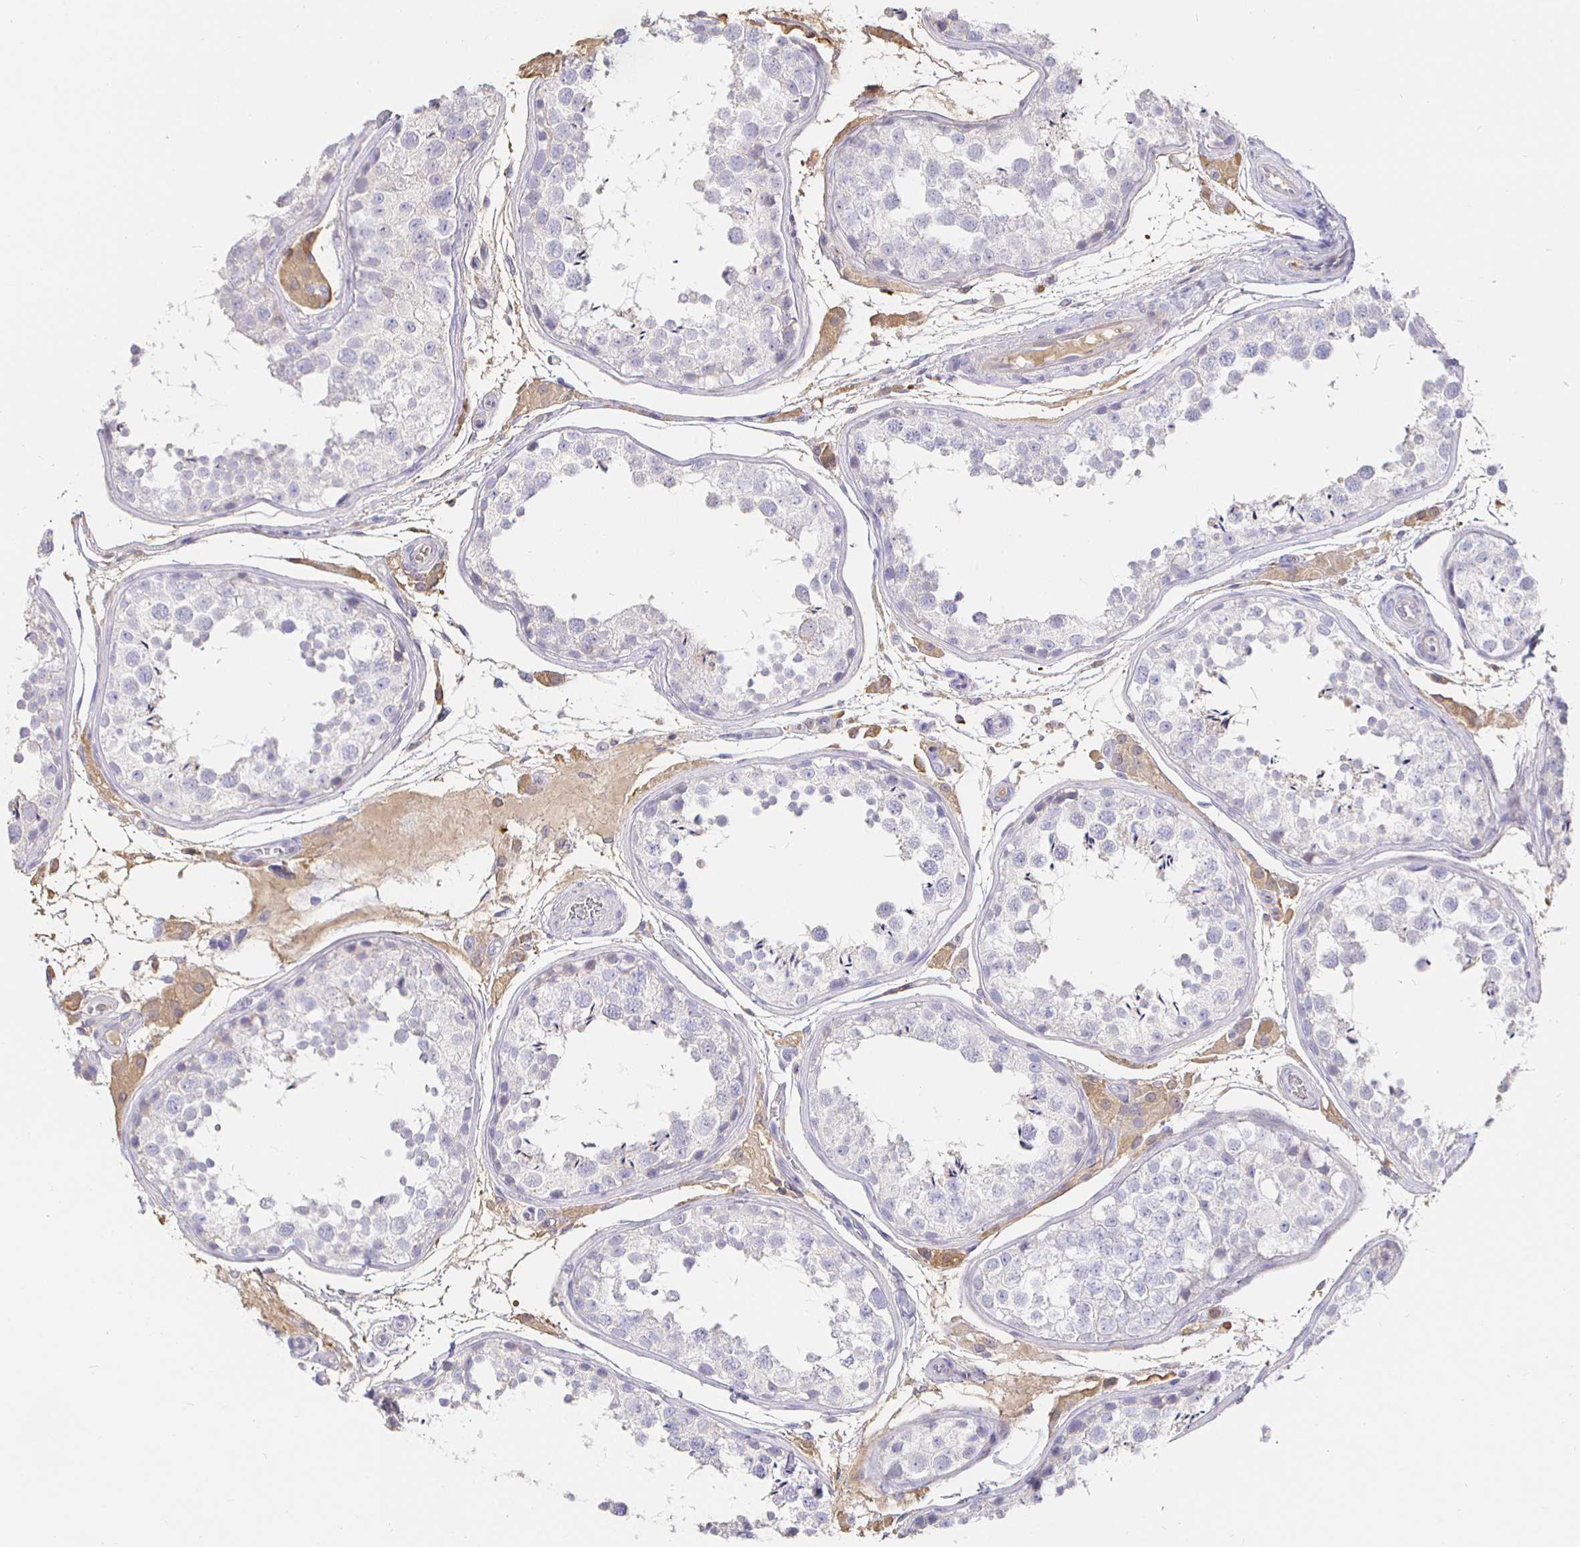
{"staining": {"intensity": "negative", "quantity": "none", "location": "none"}, "tissue": "testis", "cell_type": "Cells in seminiferous ducts", "image_type": "normal", "snomed": [{"axis": "morphology", "description": "Normal tissue, NOS"}, {"axis": "topography", "description": "Testis"}], "caption": "Cells in seminiferous ducts show no significant expression in unremarkable testis. (IHC, brightfield microscopy, high magnification).", "gene": "CXCR3", "patient": {"sex": "male", "age": 29}}